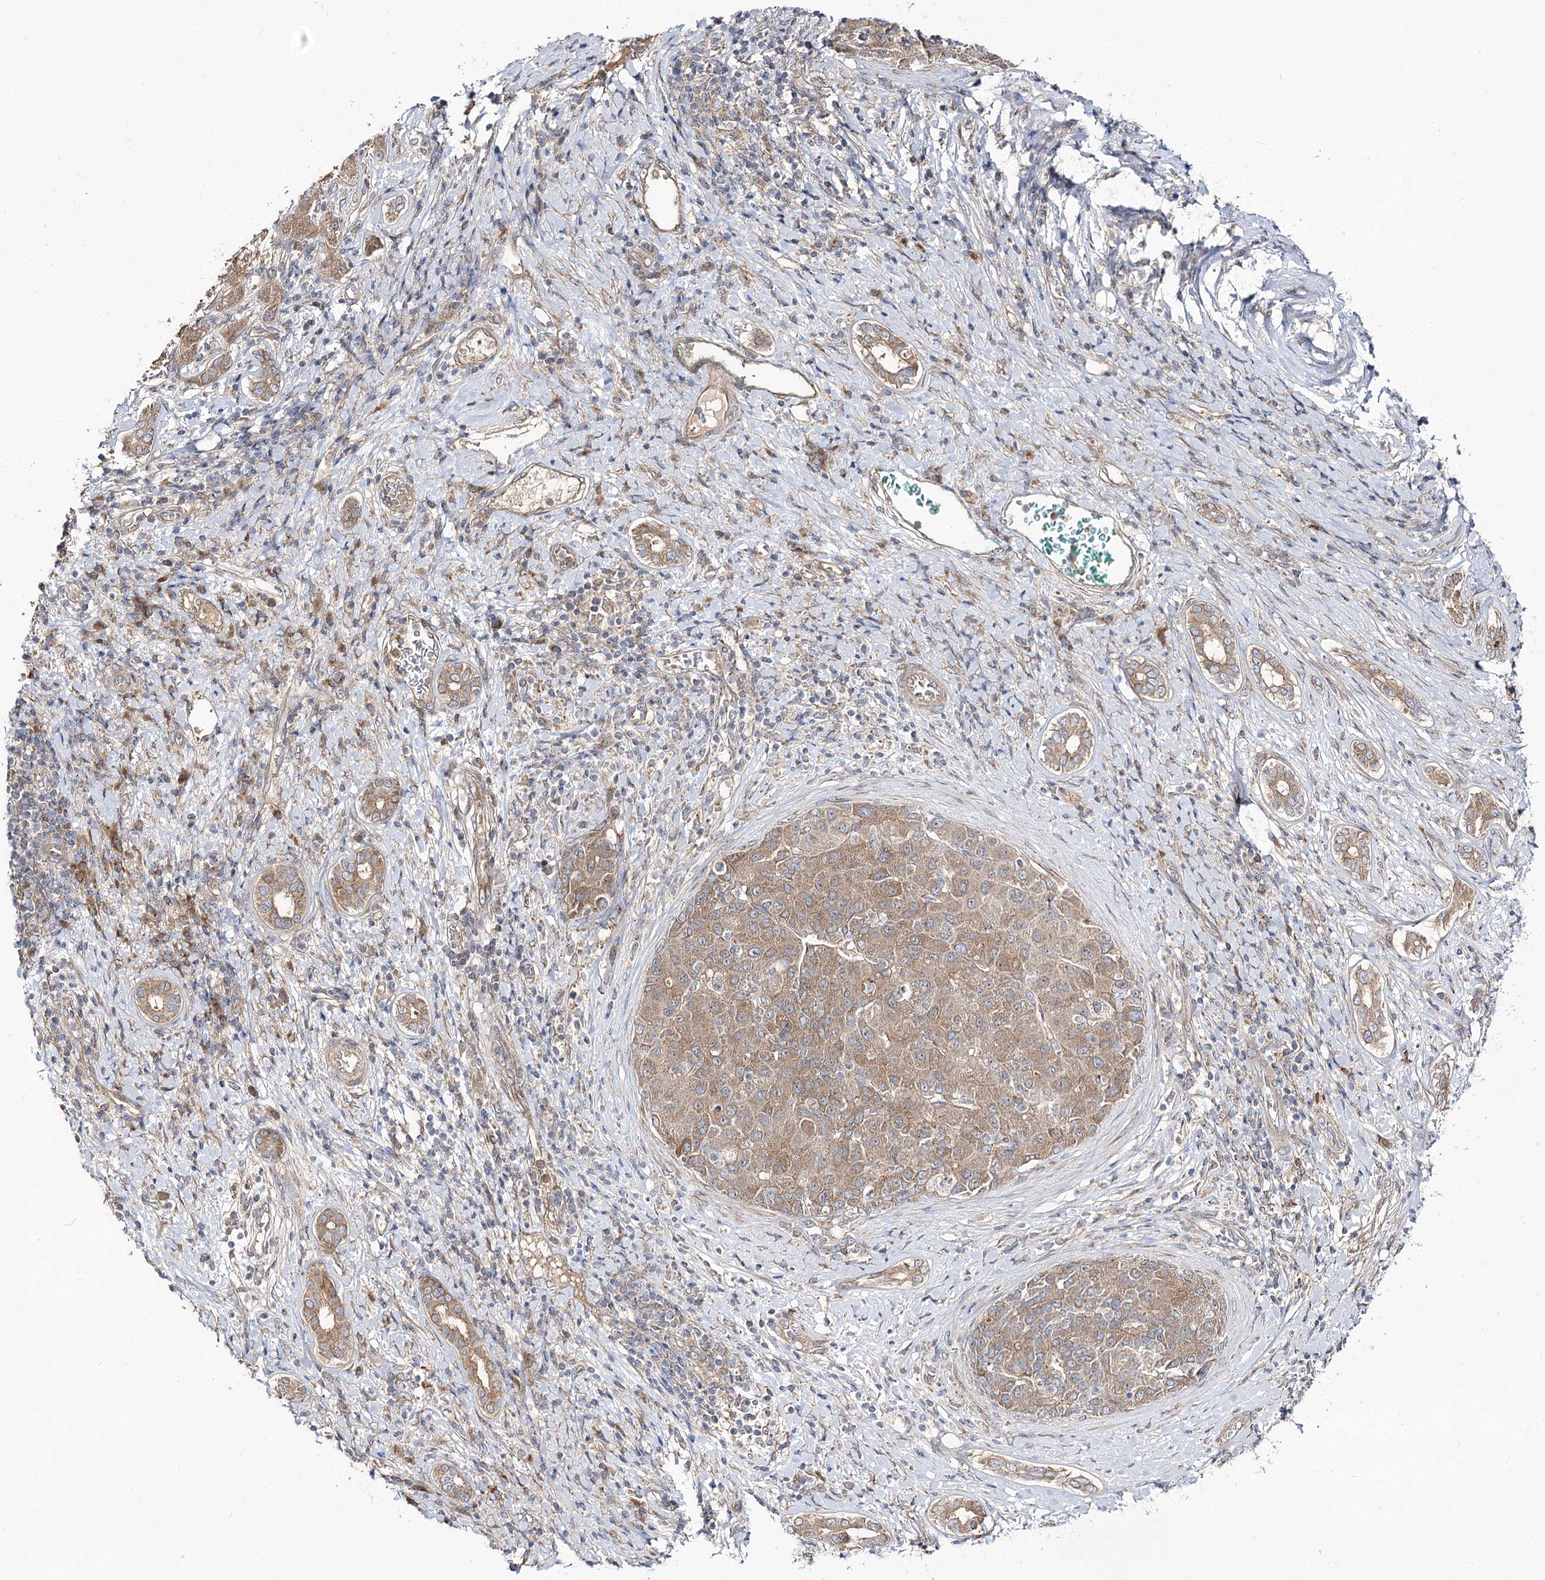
{"staining": {"intensity": "moderate", "quantity": ">75%", "location": "cytoplasmic/membranous"}, "tissue": "liver cancer", "cell_type": "Tumor cells", "image_type": "cancer", "snomed": [{"axis": "morphology", "description": "Carcinoma, Hepatocellular, NOS"}, {"axis": "topography", "description": "Liver"}], "caption": "Moderate cytoplasmic/membranous positivity for a protein is present in approximately >75% of tumor cells of liver cancer (hepatocellular carcinoma) using immunohistochemistry (IHC).", "gene": "C11orf80", "patient": {"sex": "male", "age": 65}}